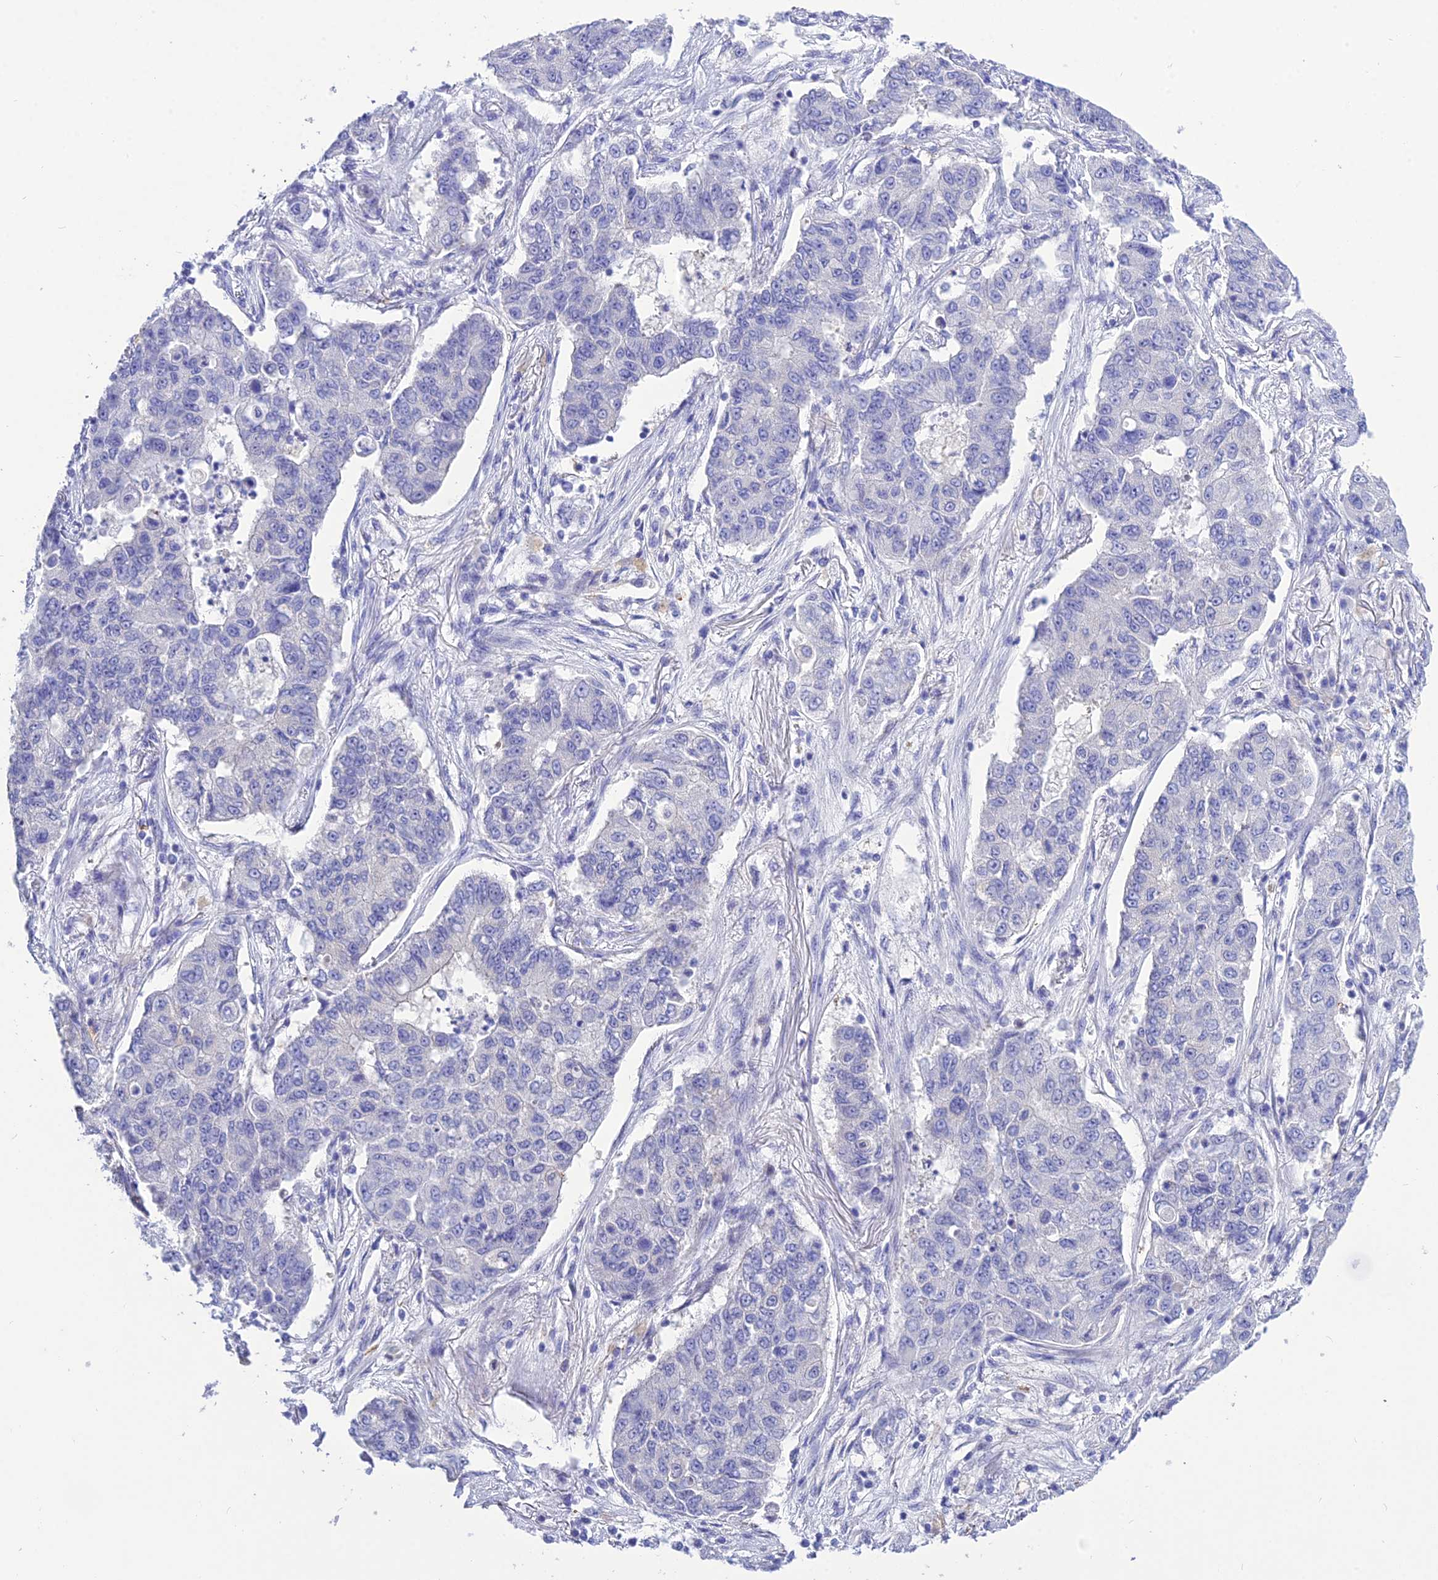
{"staining": {"intensity": "negative", "quantity": "none", "location": "none"}, "tissue": "lung cancer", "cell_type": "Tumor cells", "image_type": "cancer", "snomed": [{"axis": "morphology", "description": "Squamous cell carcinoma, NOS"}, {"axis": "topography", "description": "Lung"}], "caption": "Lung cancer (squamous cell carcinoma) was stained to show a protein in brown. There is no significant expression in tumor cells. (IHC, brightfield microscopy, high magnification).", "gene": "DEFB107A", "patient": {"sex": "male", "age": 74}}